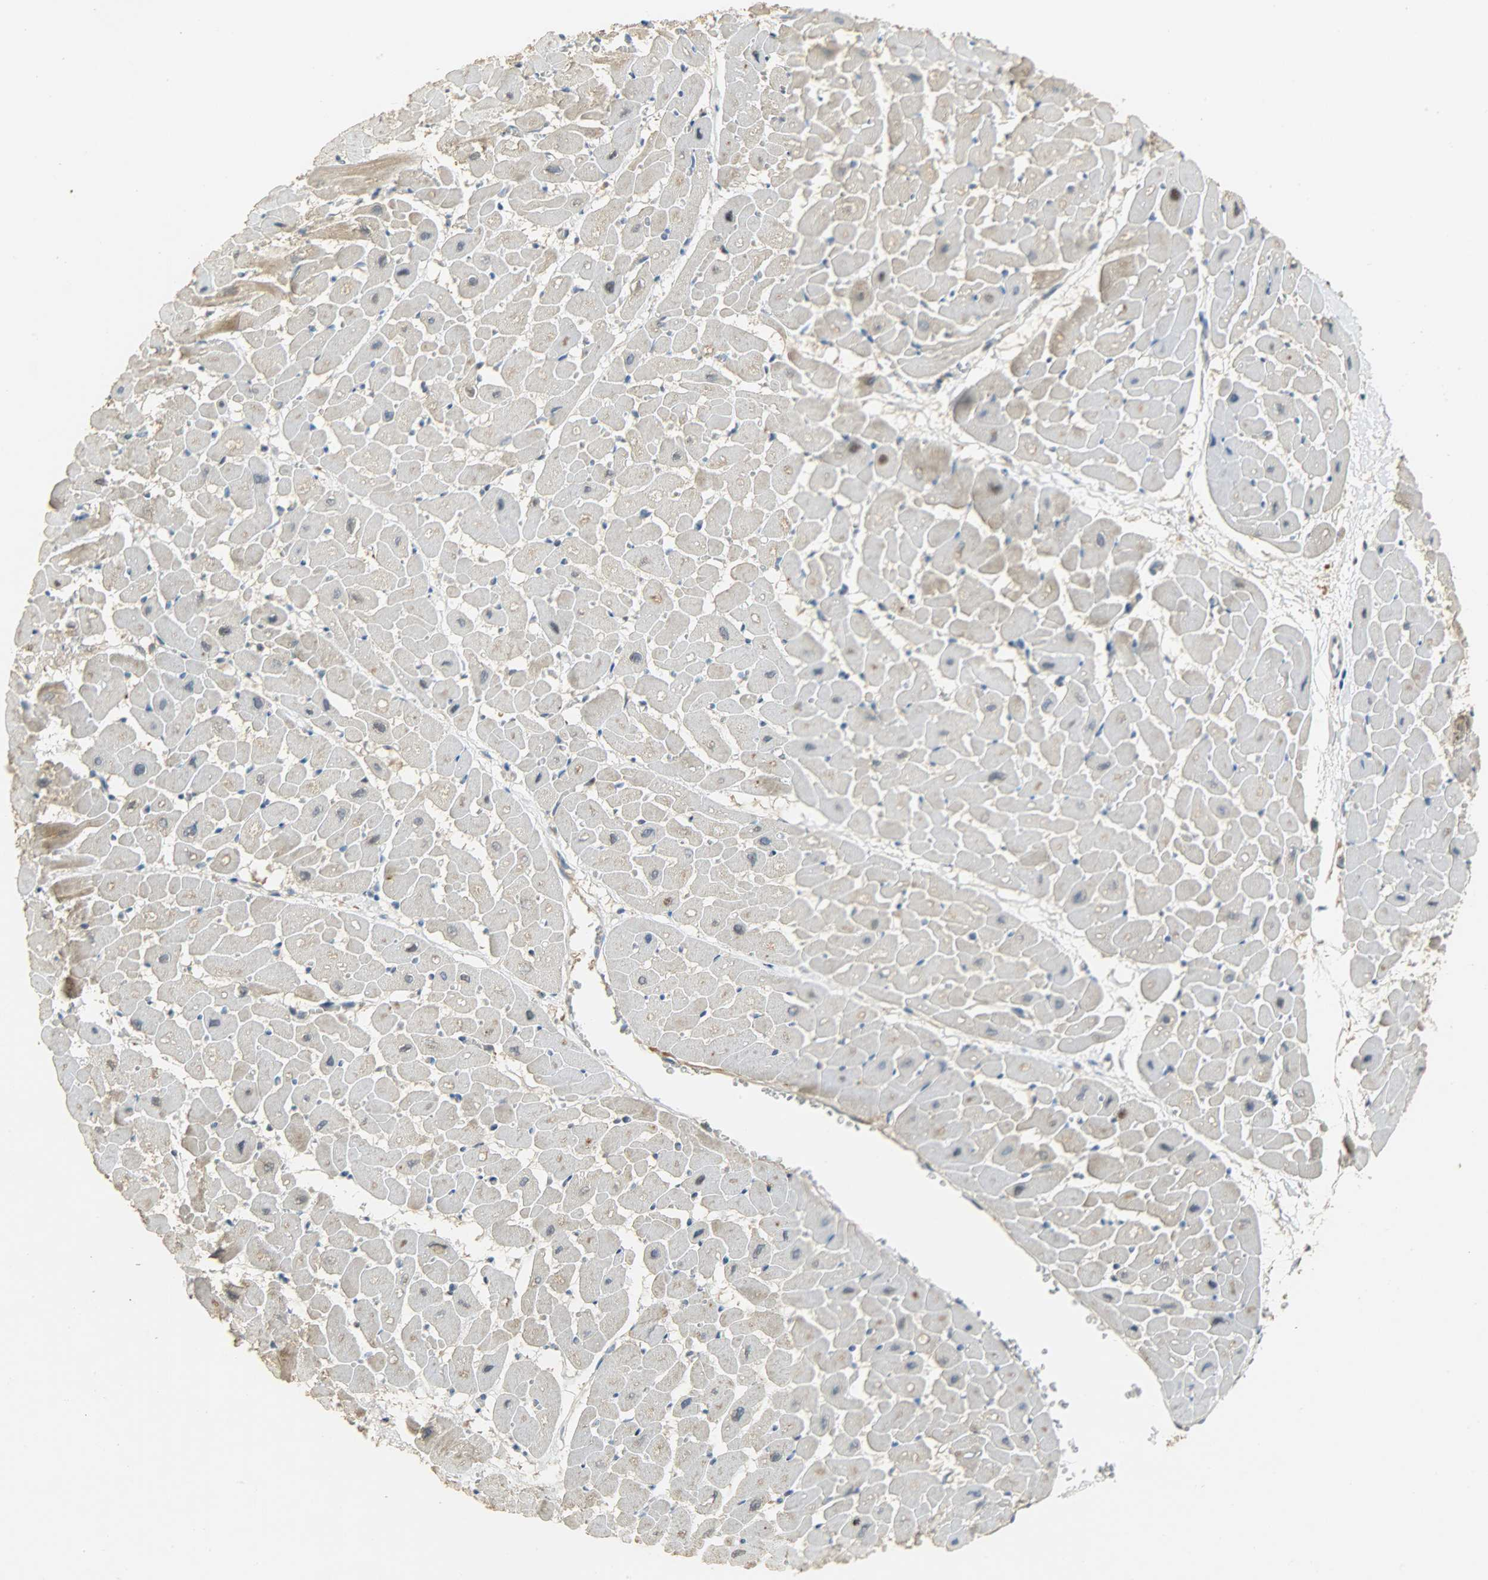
{"staining": {"intensity": "weak", "quantity": ">75%", "location": "cytoplasmic/membranous"}, "tissue": "heart muscle", "cell_type": "Cardiomyocytes", "image_type": "normal", "snomed": [{"axis": "morphology", "description": "Normal tissue, NOS"}, {"axis": "topography", "description": "Heart"}], "caption": "Benign heart muscle was stained to show a protein in brown. There is low levels of weak cytoplasmic/membranous expression in about >75% of cardiomyocytes.", "gene": "HDHD5", "patient": {"sex": "male", "age": 45}}